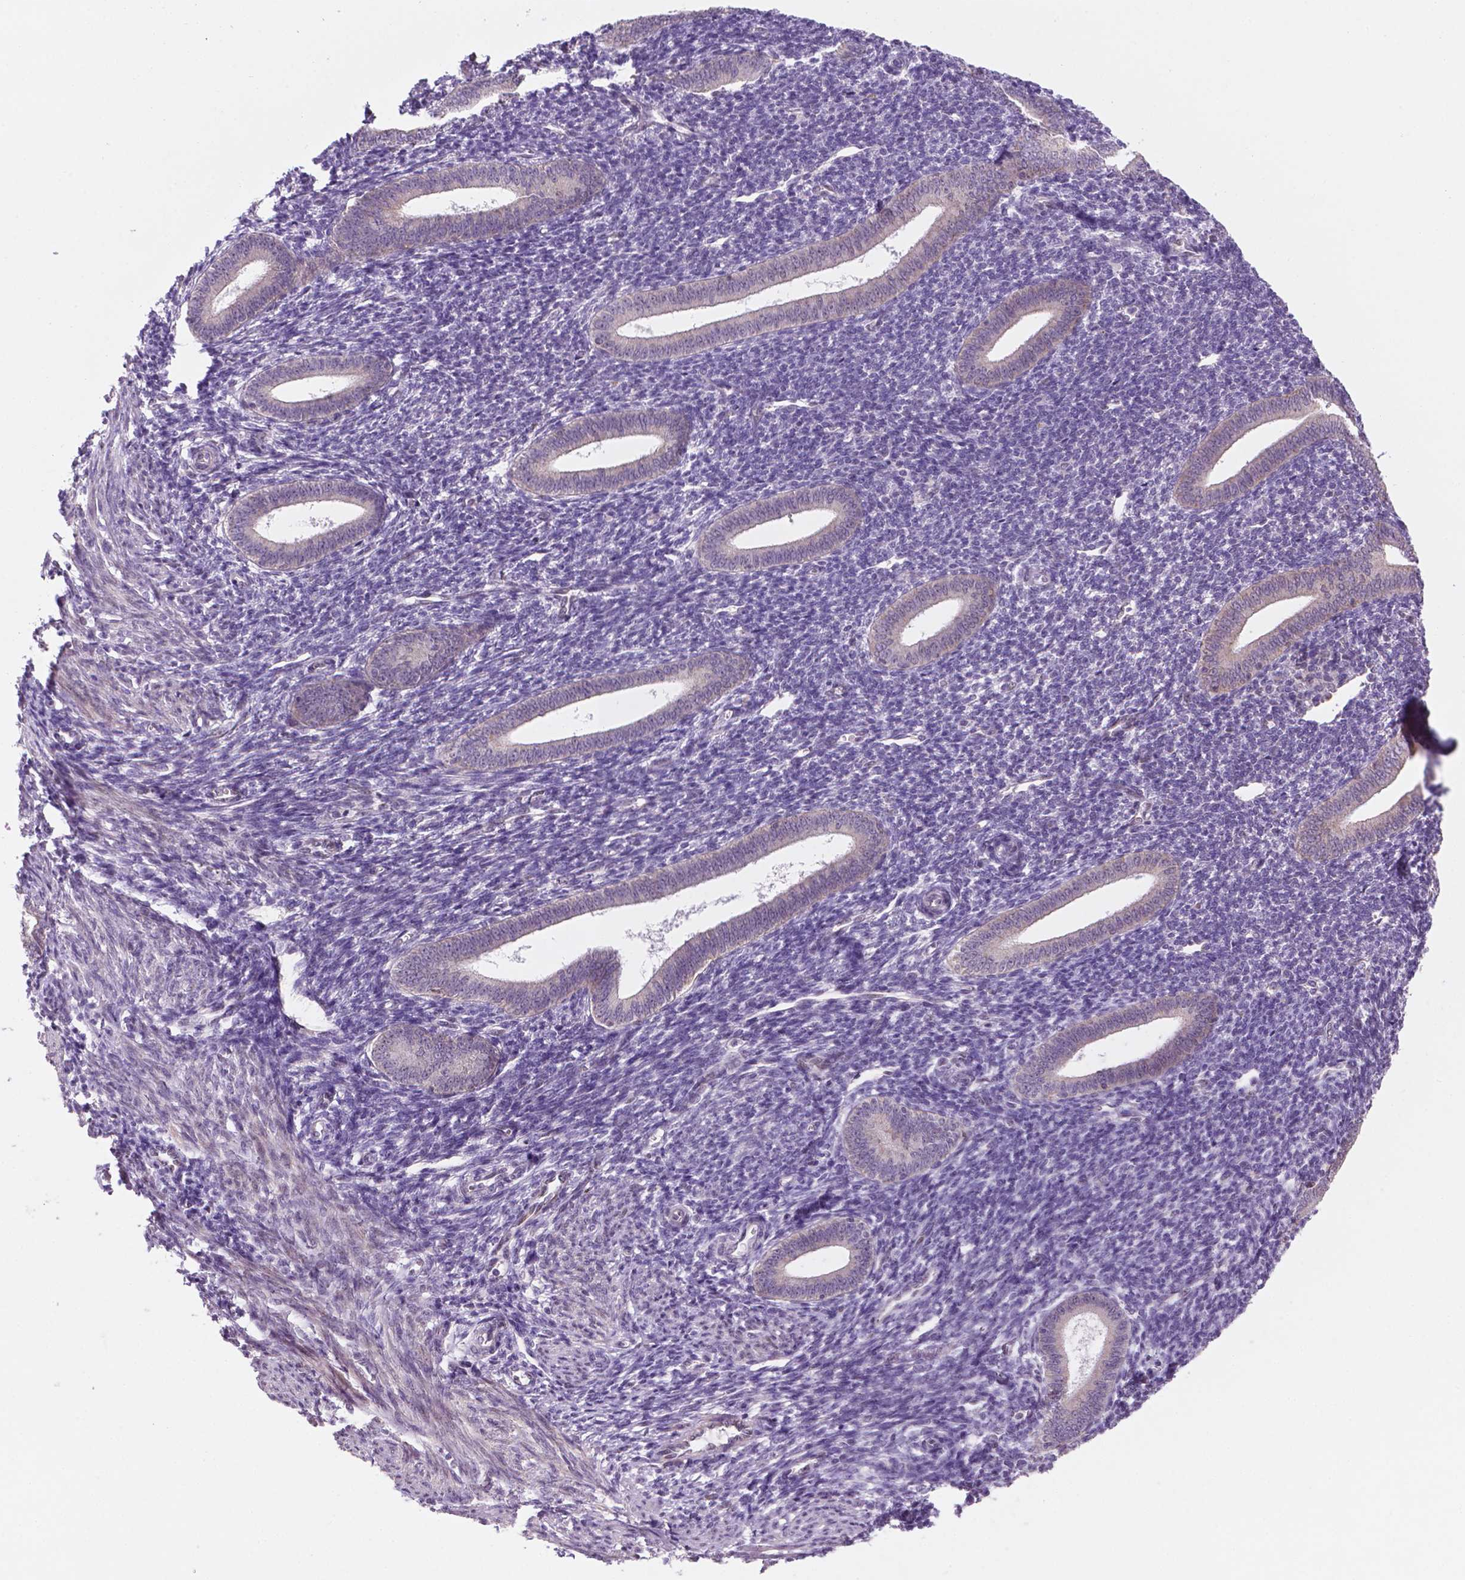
{"staining": {"intensity": "negative", "quantity": "none", "location": "none"}, "tissue": "endometrium", "cell_type": "Cells in endometrial stroma", "image_type": "normal", "snomed": [{"axis": "morphology", "description": "Normal tissue, NOS"}, {"axis": "topography", "description": "Endometrium"}], "caption": "Micrograph shows no significant protein staining in cells in endometrial stroma of unremarkable endometrium.", "gene": "C18orf21", "patient": {"sex": "female", "age": 25}}